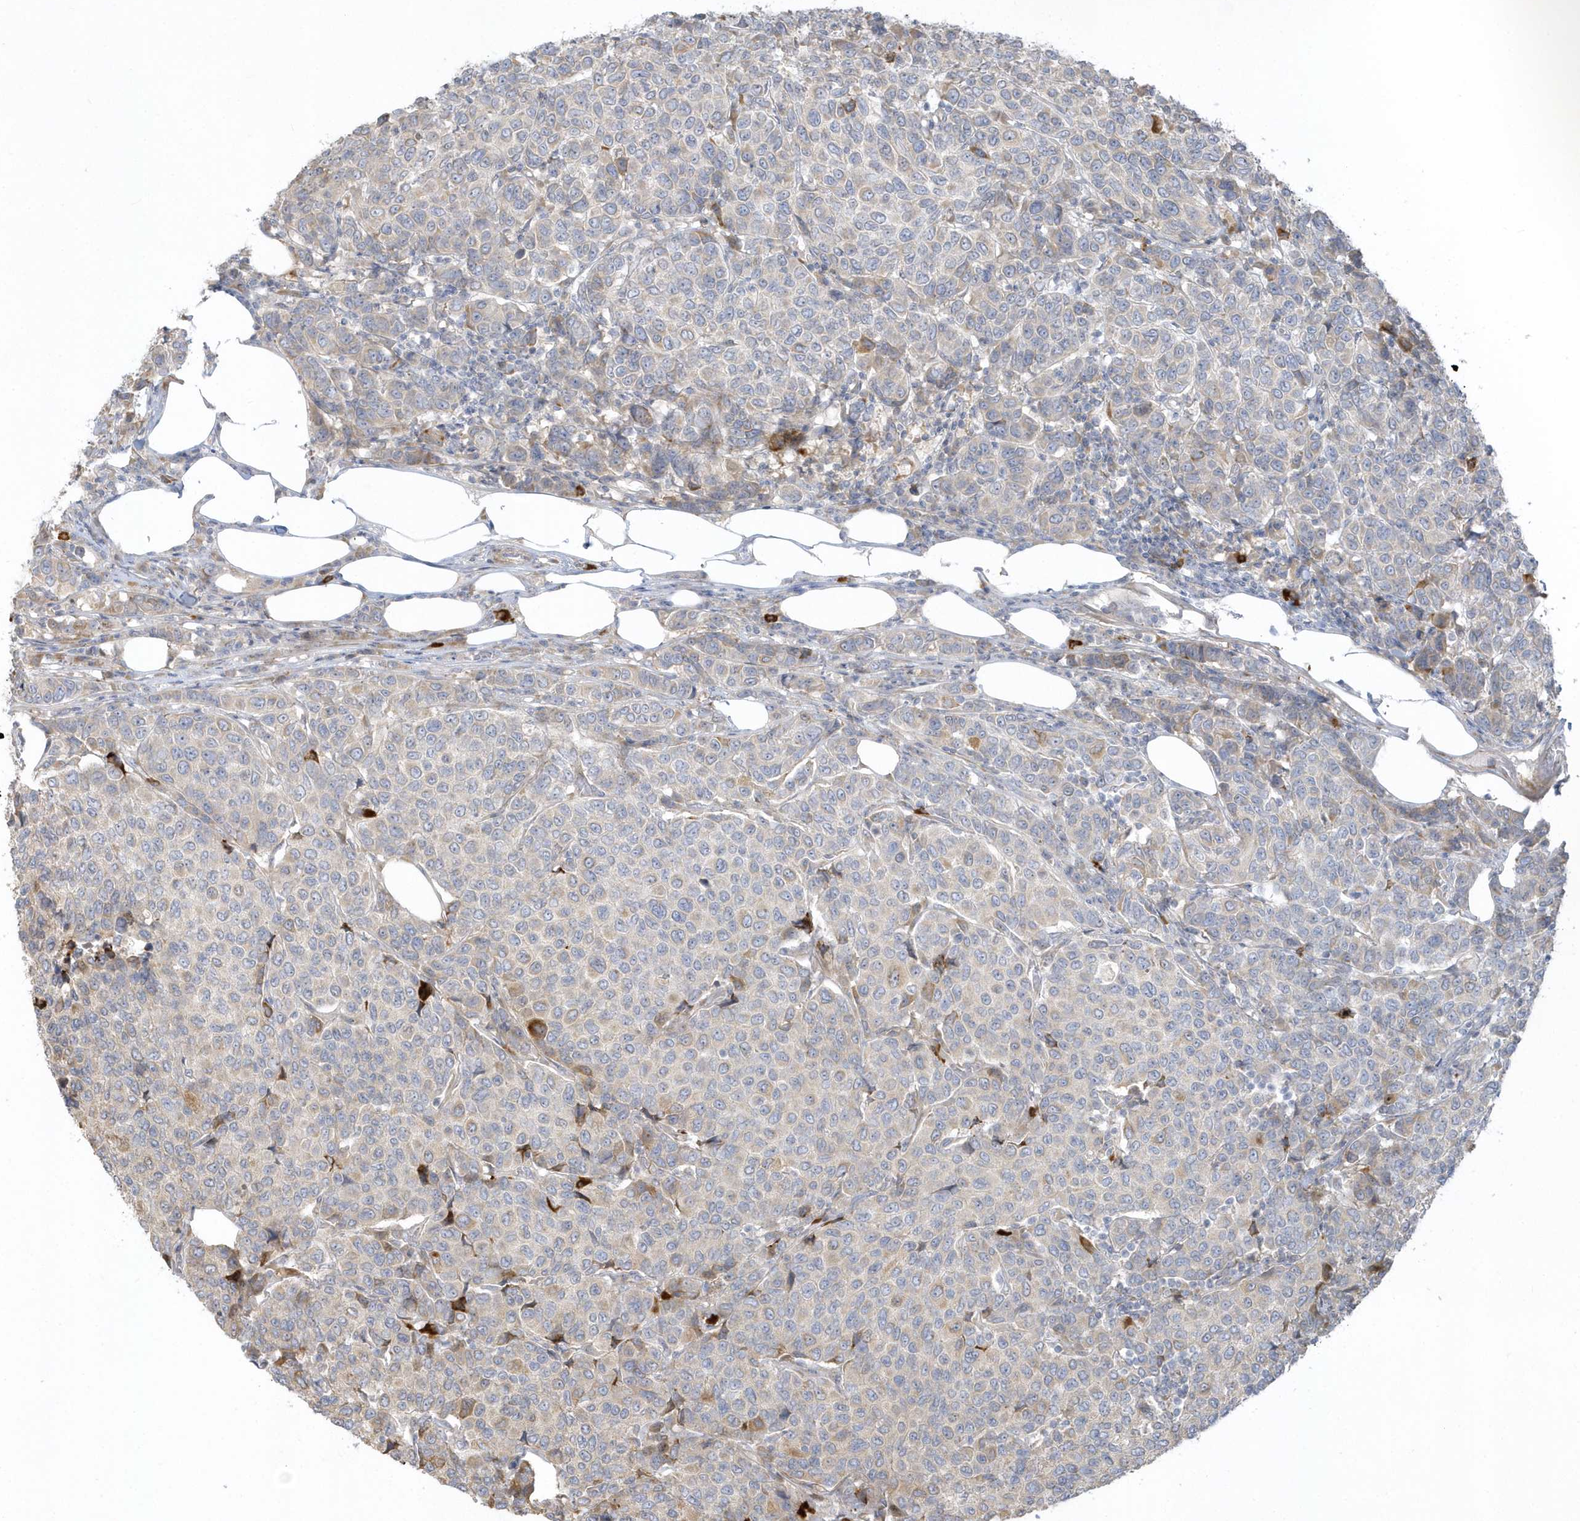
{"staining": {"intensity": "weak", "quantity": "<25%", "location": "cytoplasmic/membranous"}, "tissue": "breast cancer", "cell_type": "Tumor cells", "image_type": "cancer", "snomed": [{"axis": "morphology", "description": "Duct carcinoma"}, {"axis": "topography", "description": "Breast"}], "caption": "This is an immunohistochemistry (IHC) micrograph of breast cancer (intraductal carcinoma). There is no expression in tumor cells.", "gene": "THADA", "patient": {"sex": "female", "age": 55}}